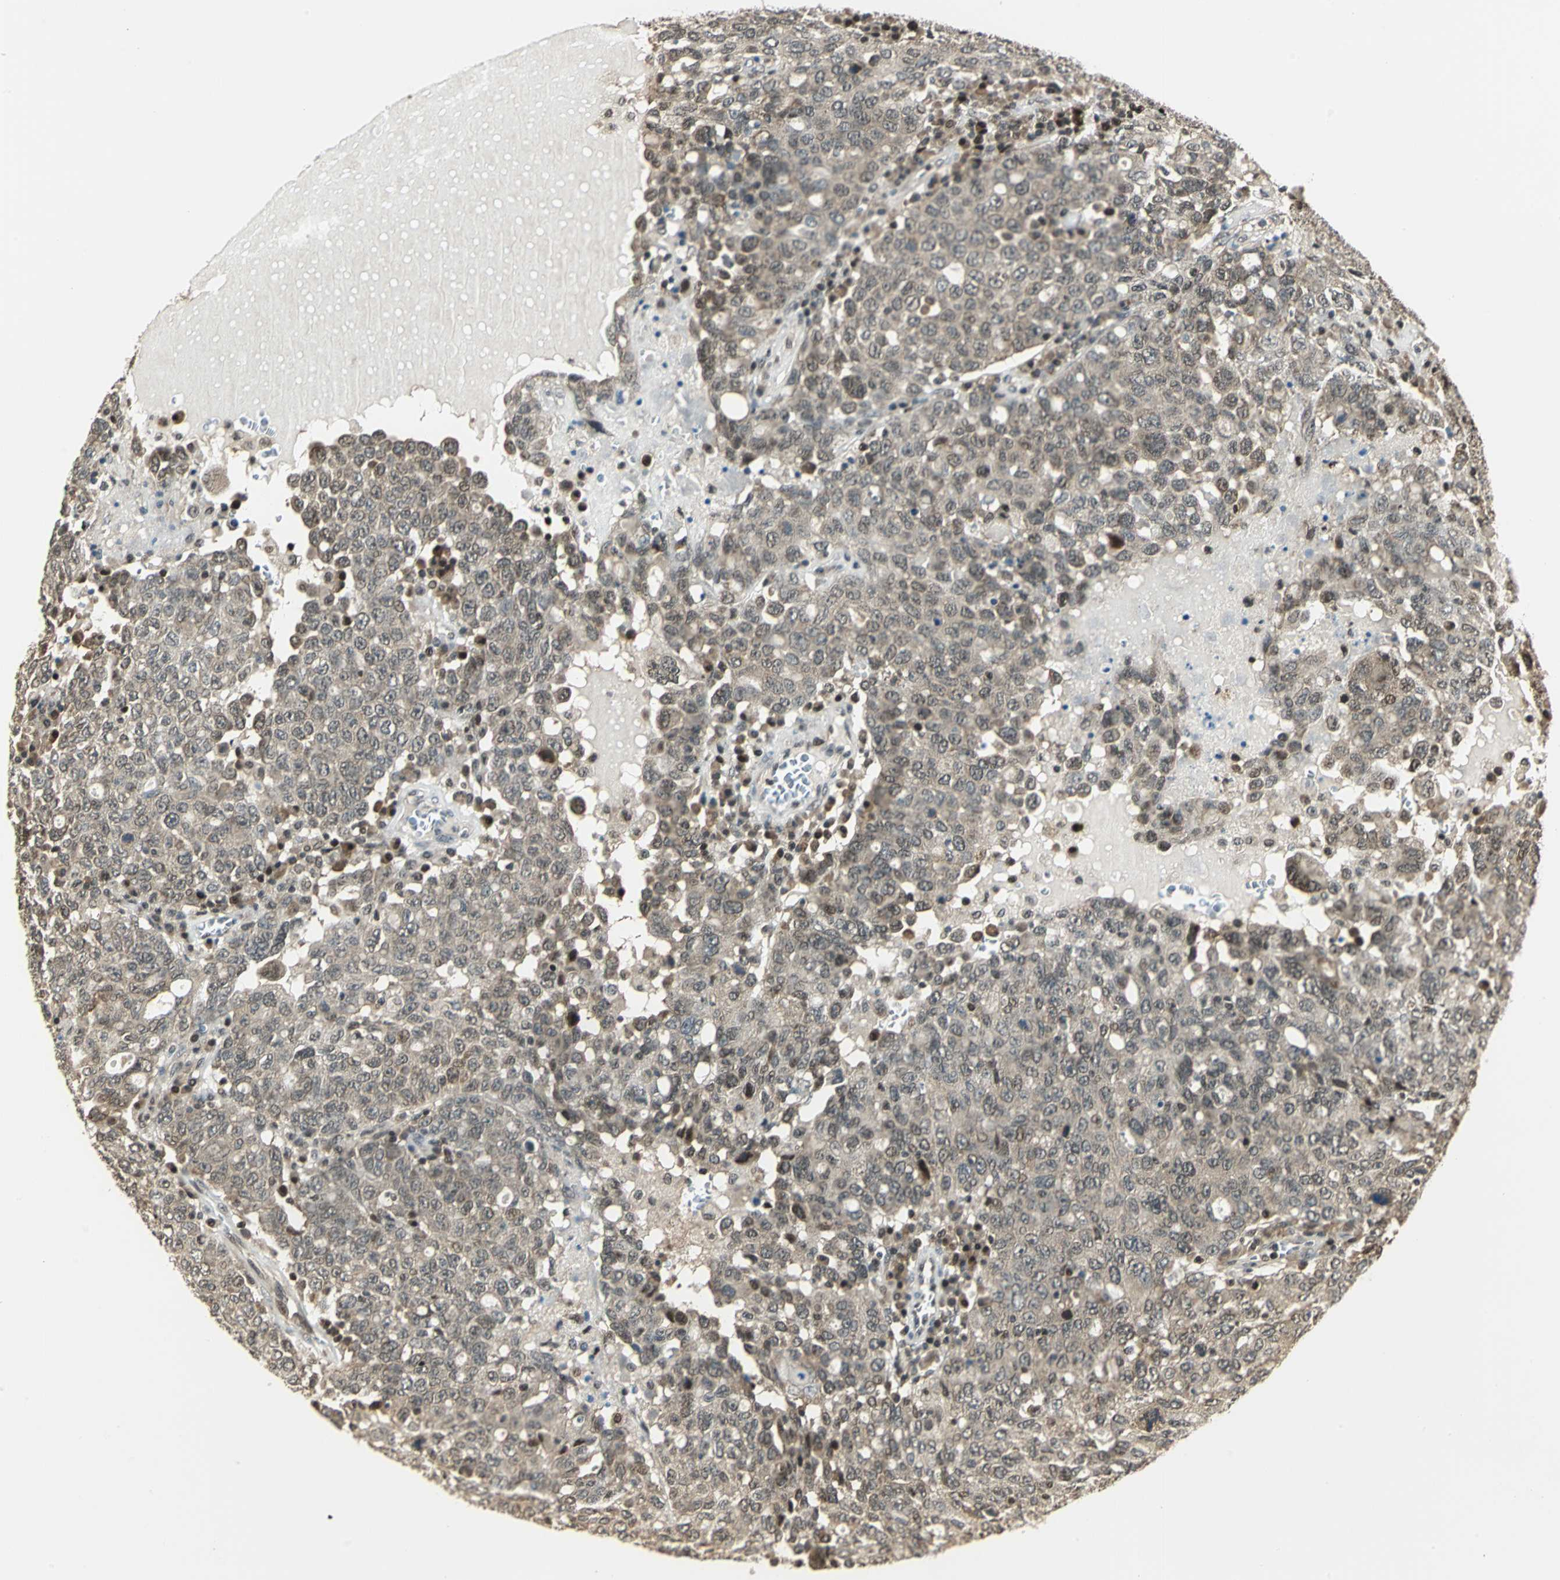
{"staining": {"intensity": "weak", "quantity": ">75%", "location": "cytoplasmic/membranous,nuclear"}, "tissue": "ovarian cancer", "cell_type": "Tumor cells", "image_type": "cancer", "snomed": [{"axis": "morphology", "description": "Carcinoma, endometroid"}, {"axis": "topography", "description": "Ovary"}], "caption": "The micrograph exhibits immunohistochemical staining of ovarian cancer (endometroid carcinoma). There is weak cytoplasmic/membranous and nuclear positivity is present in approximately >75% of tumor cells.", "gene": "PSMC3", "patient": {"sex": "female", "age": 62}}